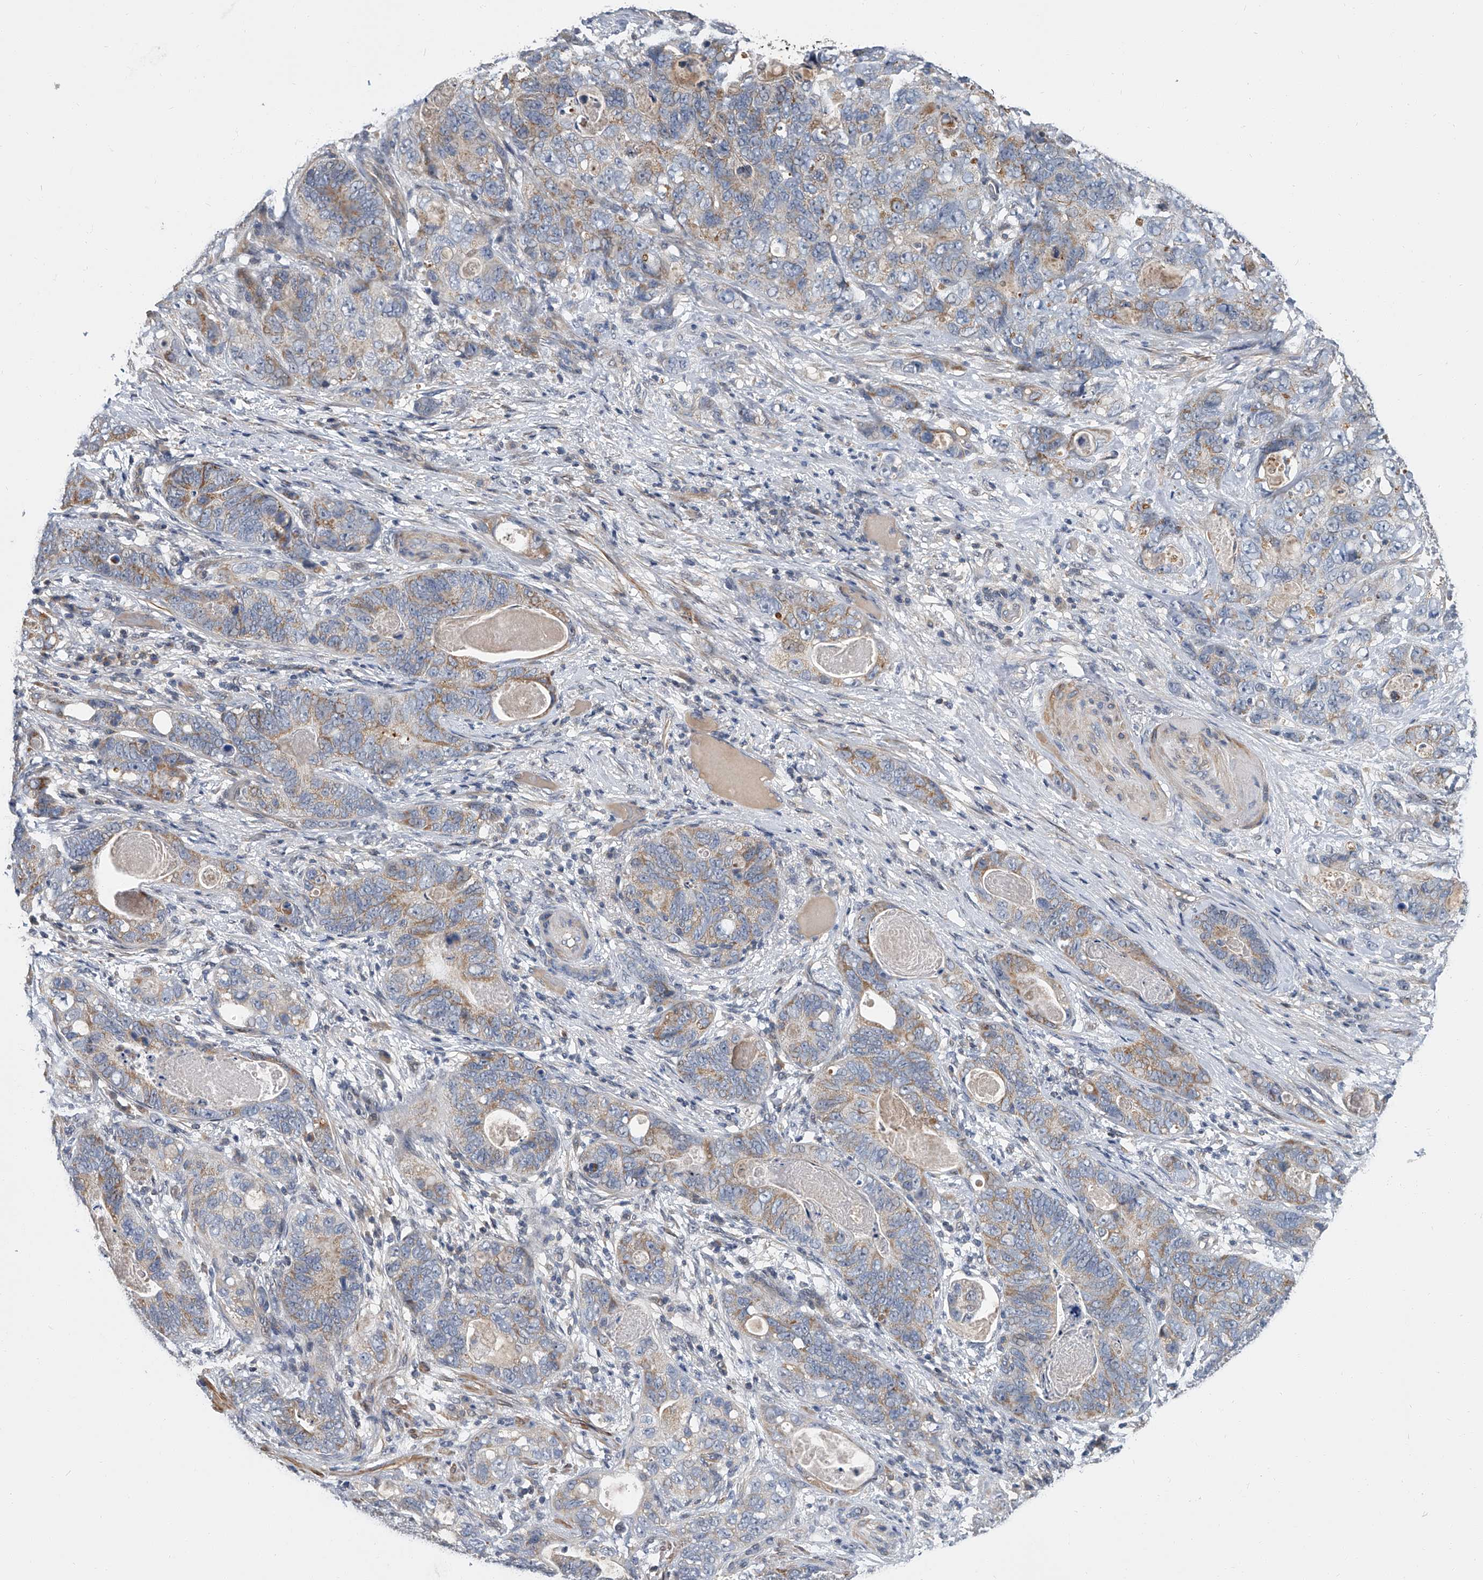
{"staining": {"intensity": "moderate", "quantity": "<25%", "location": "cytoplasmic/membranous"}, "tissue": "stomach cancer", "cell_type": "Tumor cells", "image_type": "cancer", "snomed": [{"axis": "morphology", "description": "Normal tissue, NOS"}, {"axis": "morphology", "description": "Adenocarcinoma, NOS"}, {"axis": "topography", "description": "Stomach"}], "caption": "Moderate cytoplasmic/membranous expression is appreciated in approximately <25% of tumor cells in stomach cancer (adenocarcinoma). (DAB (3,3'-diaminobenzidine) = brown stain, brightfield microscopy at high magnification).", "gene": "CD200", "patient": {"sex": "female", "age": 89}}